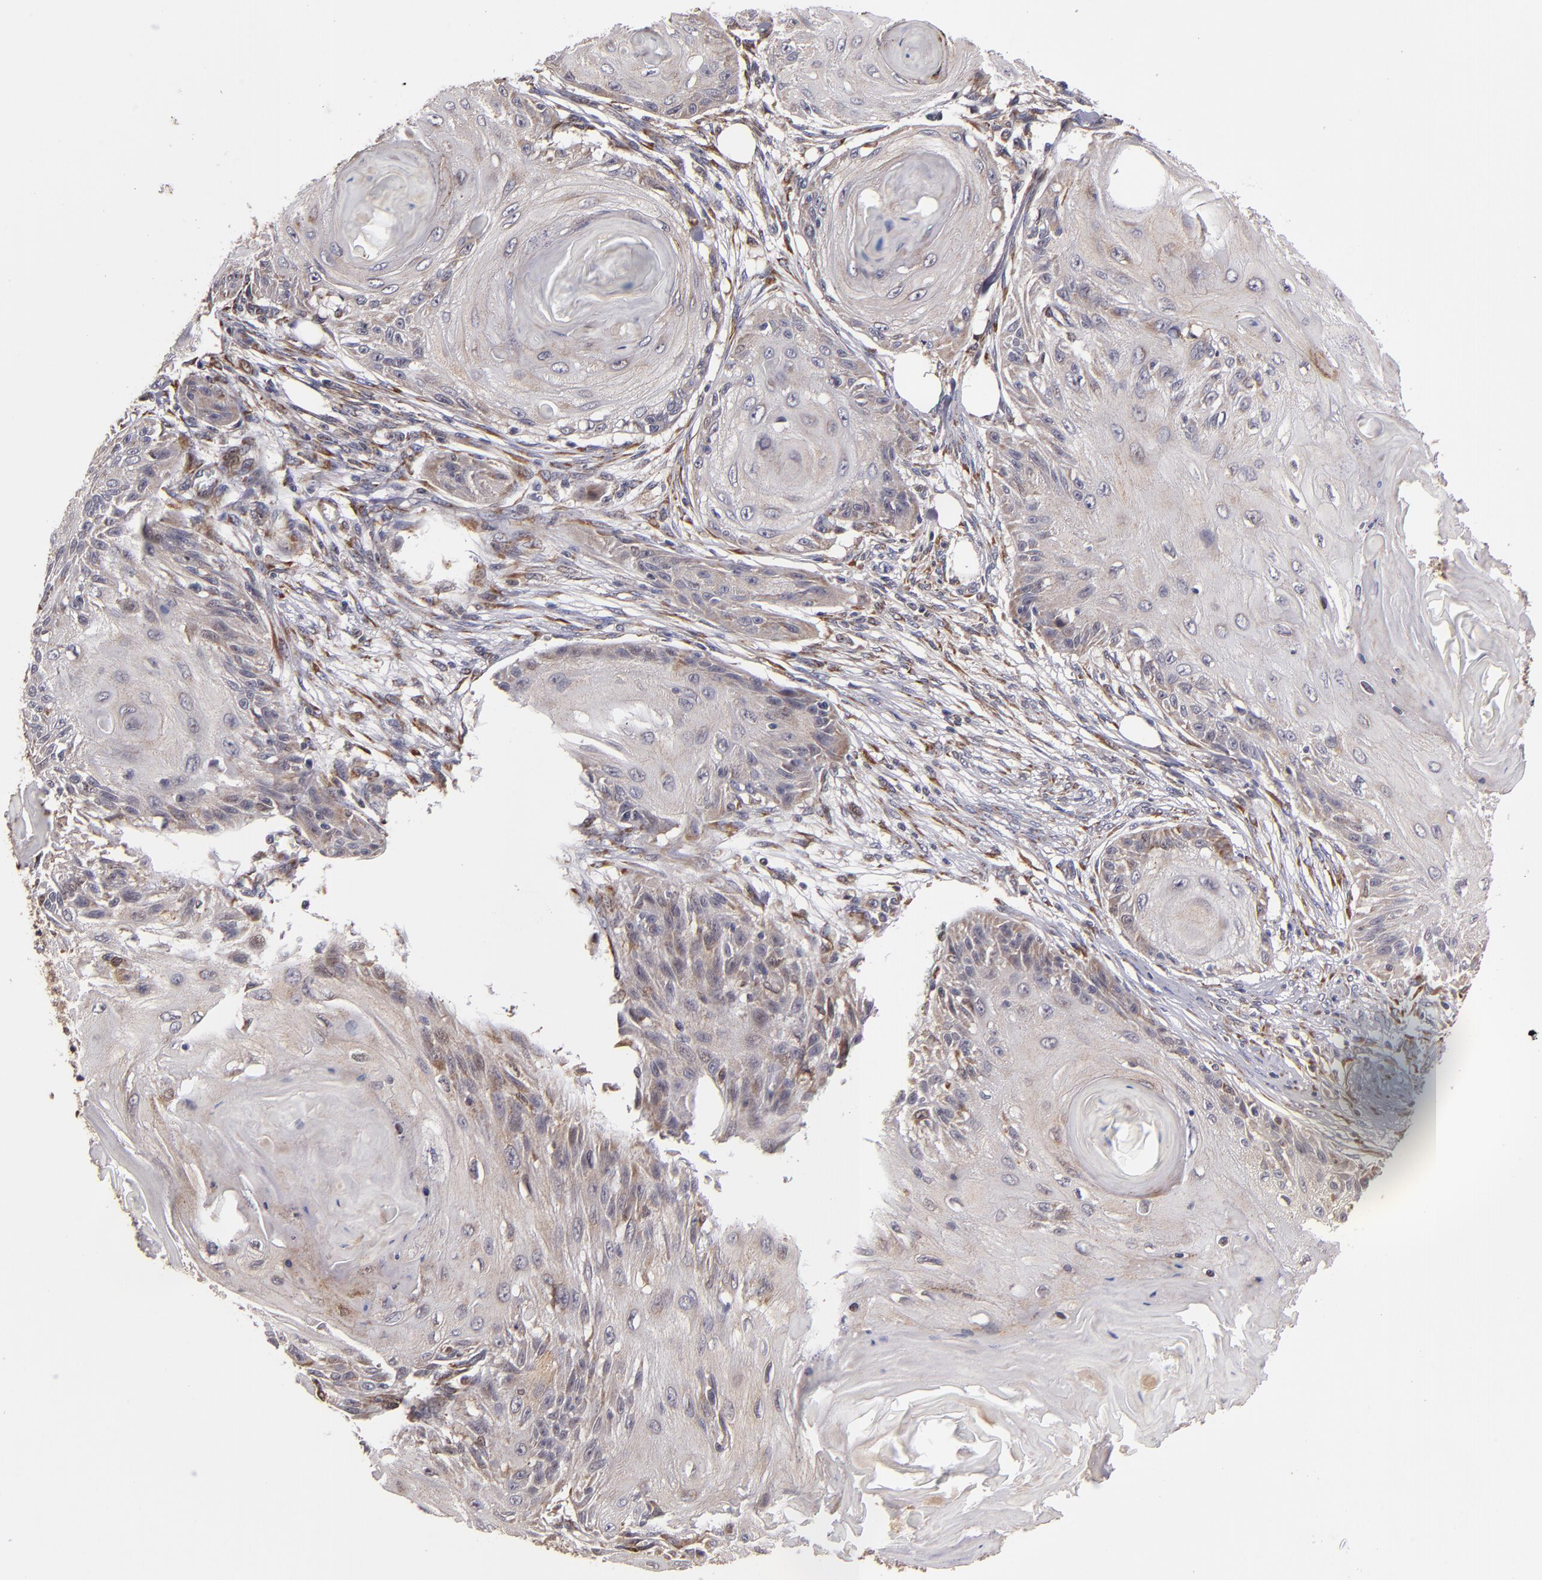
{"staining": {"intensity": "weak", "quantity": "25%-75%", "location": "cytoplasmic/membranous"}, "tissue": "skin cancer", "cell_type": "Tumor cells", "image_type": "cancer", "snomed": [{"axis": "morphology", "description": "Squamous cell carcinoma, NOS"}, {"axis": "topography", "description": "Skin"}], "caption": "Skin cancer tissue displays weak cytoplasmic/membranous expression in approximately 25%-75% of tumor cells, visualized by immunohistochemistry.", "gene": "CASP1", "patient": {"sex": "female", "age": 88}}